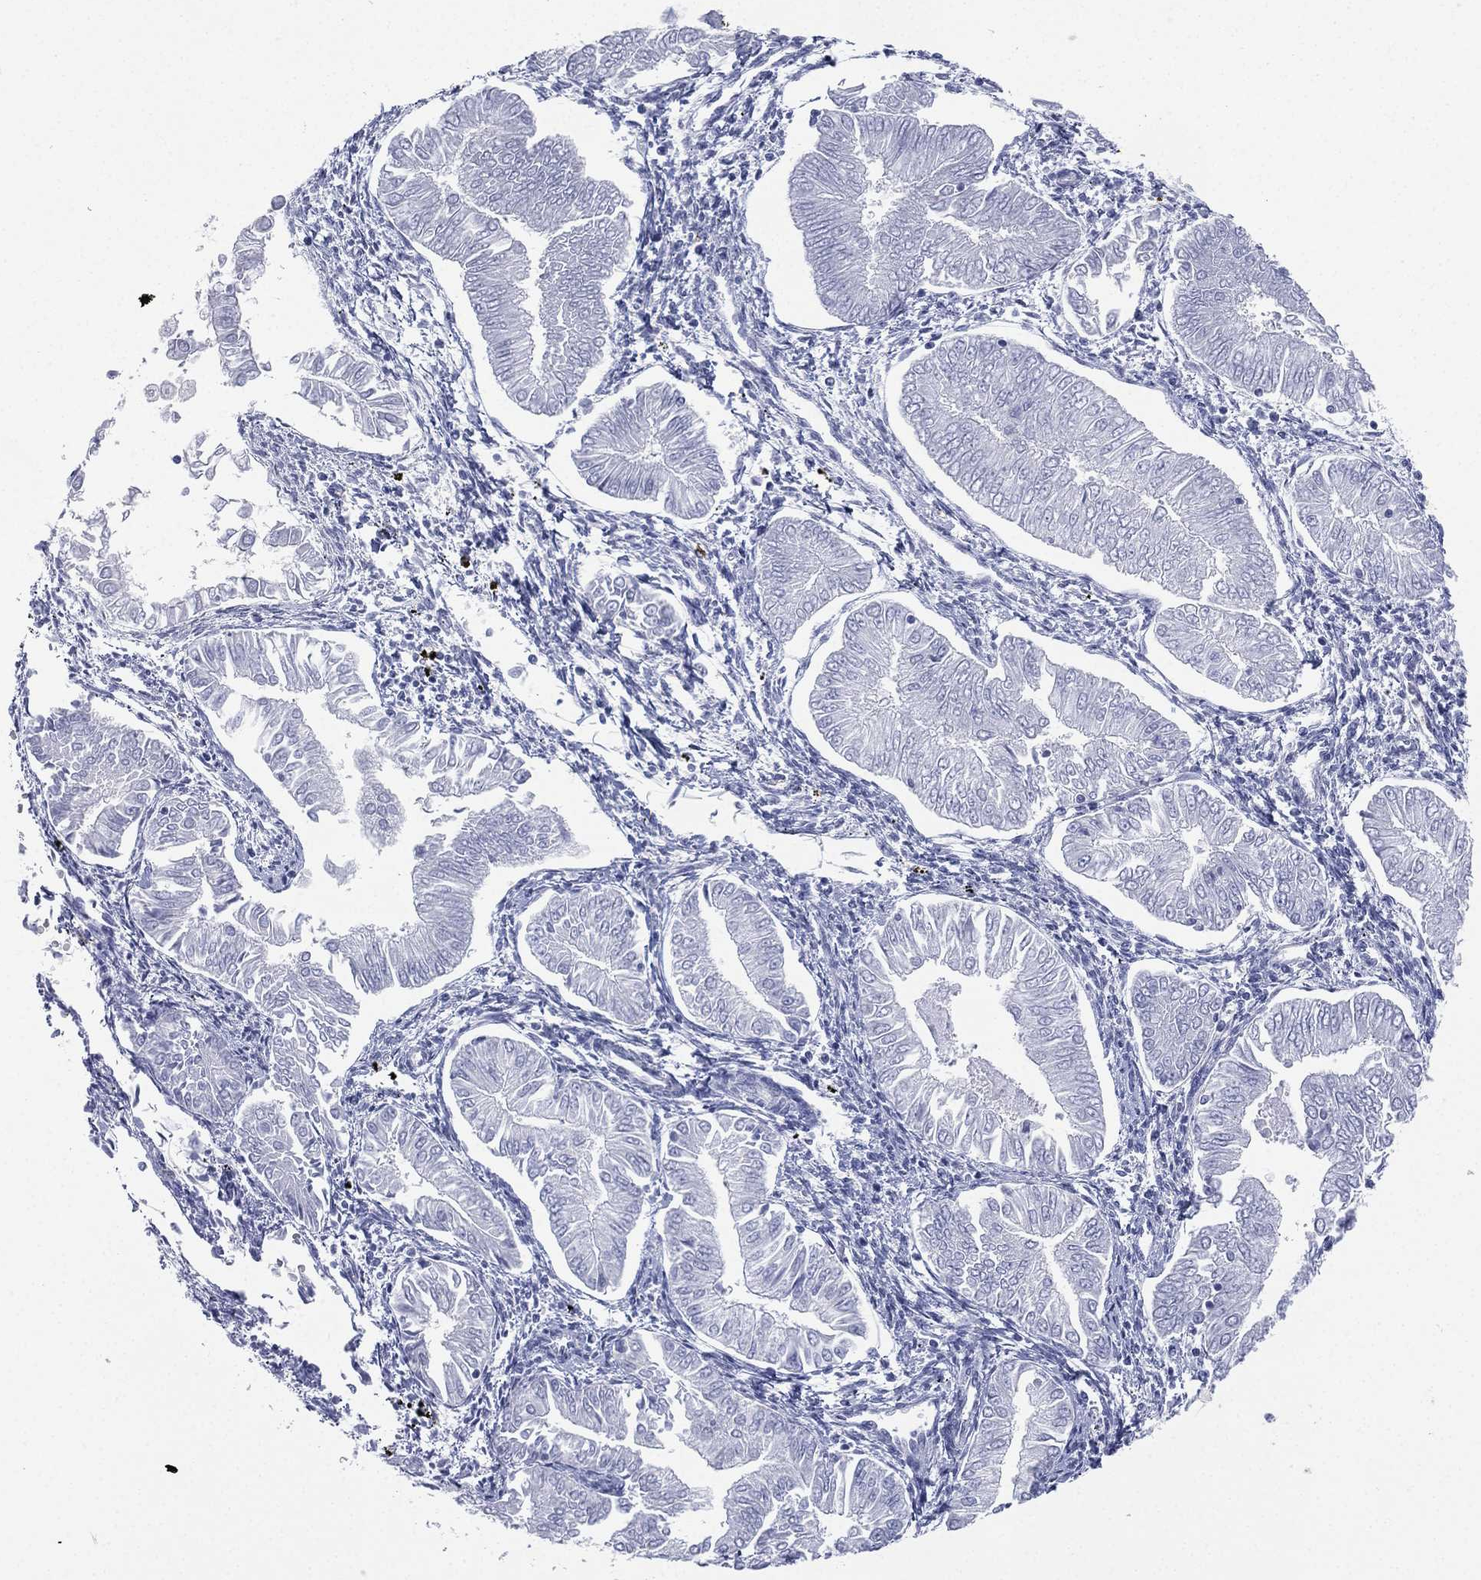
{"staining": {"intensity": "negative", "quantity": "none", "location": "none"}, "tissue": "endometrial cancer", "cell_type": "Tumor cells", "image_type": "cancer", "snomed": [{"axis": "morphology", "description": "Adenocarcinoma, NOS"}, {"axis": "topography", "description": "Endometrium"}], "caption": "DAB immunohistochemical staining of human adenocarcinoma (endometrial) demonstrates no significant positivity in tumor cells. (IHC, brightfield microscopy, high magnification).", "gene": "CD22", "patient": {"sex": "female", "age": 53}}